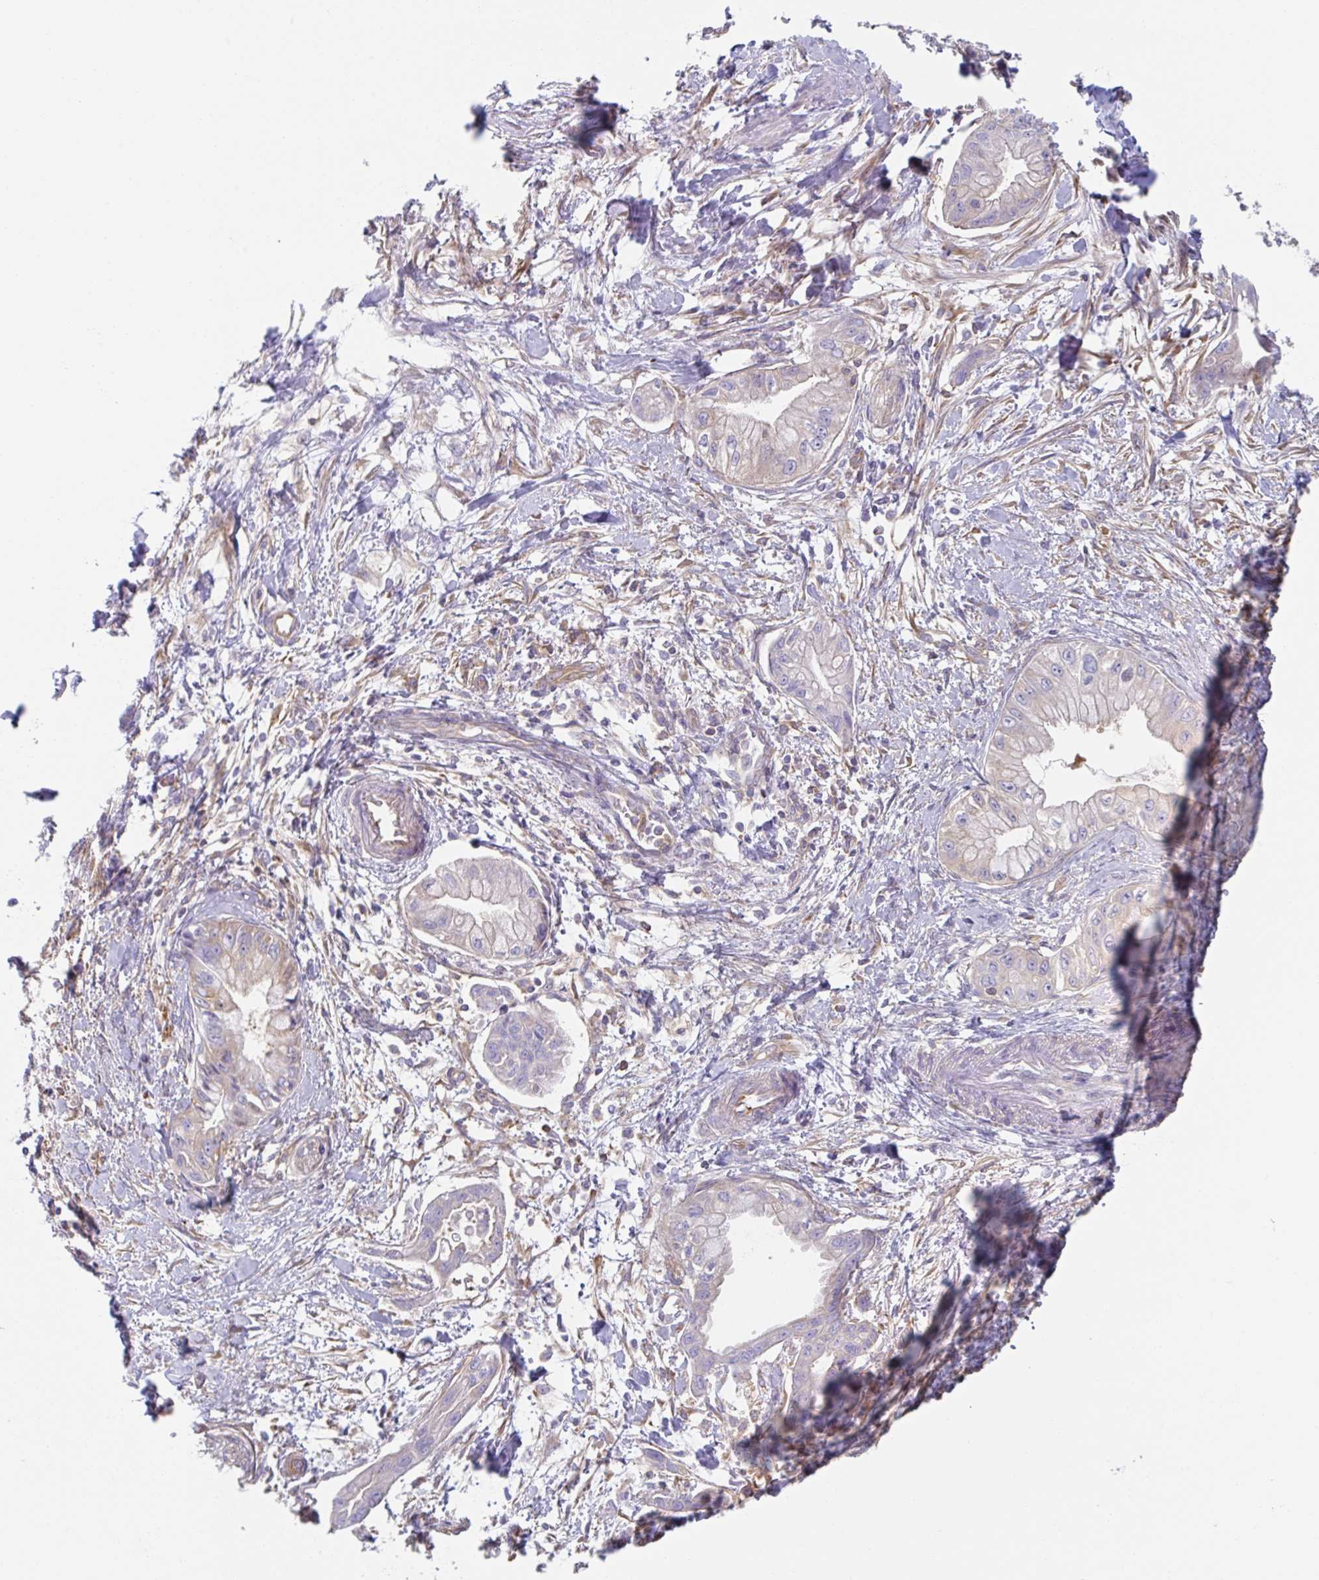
{"staining": {"intensity": "weak", "quantity": "<25%", "location": "cytoplasmic/membranous"}, "tissue": "pancreatic cancer", "cell_type": "Tumor cells", "image_type": "cancer", "snomed": [{"axis": "morphology", "description": "Adenocarcinoma, NOS"}, {"axis": "topography", "description": "Pancreas"}], "caption": "Pancreatic cancer was stained to show a protein in brown. There is no significant positivity in tumor cells.", "gene": "AMPD2", "patient": {"sex": "male", "age": 48}}